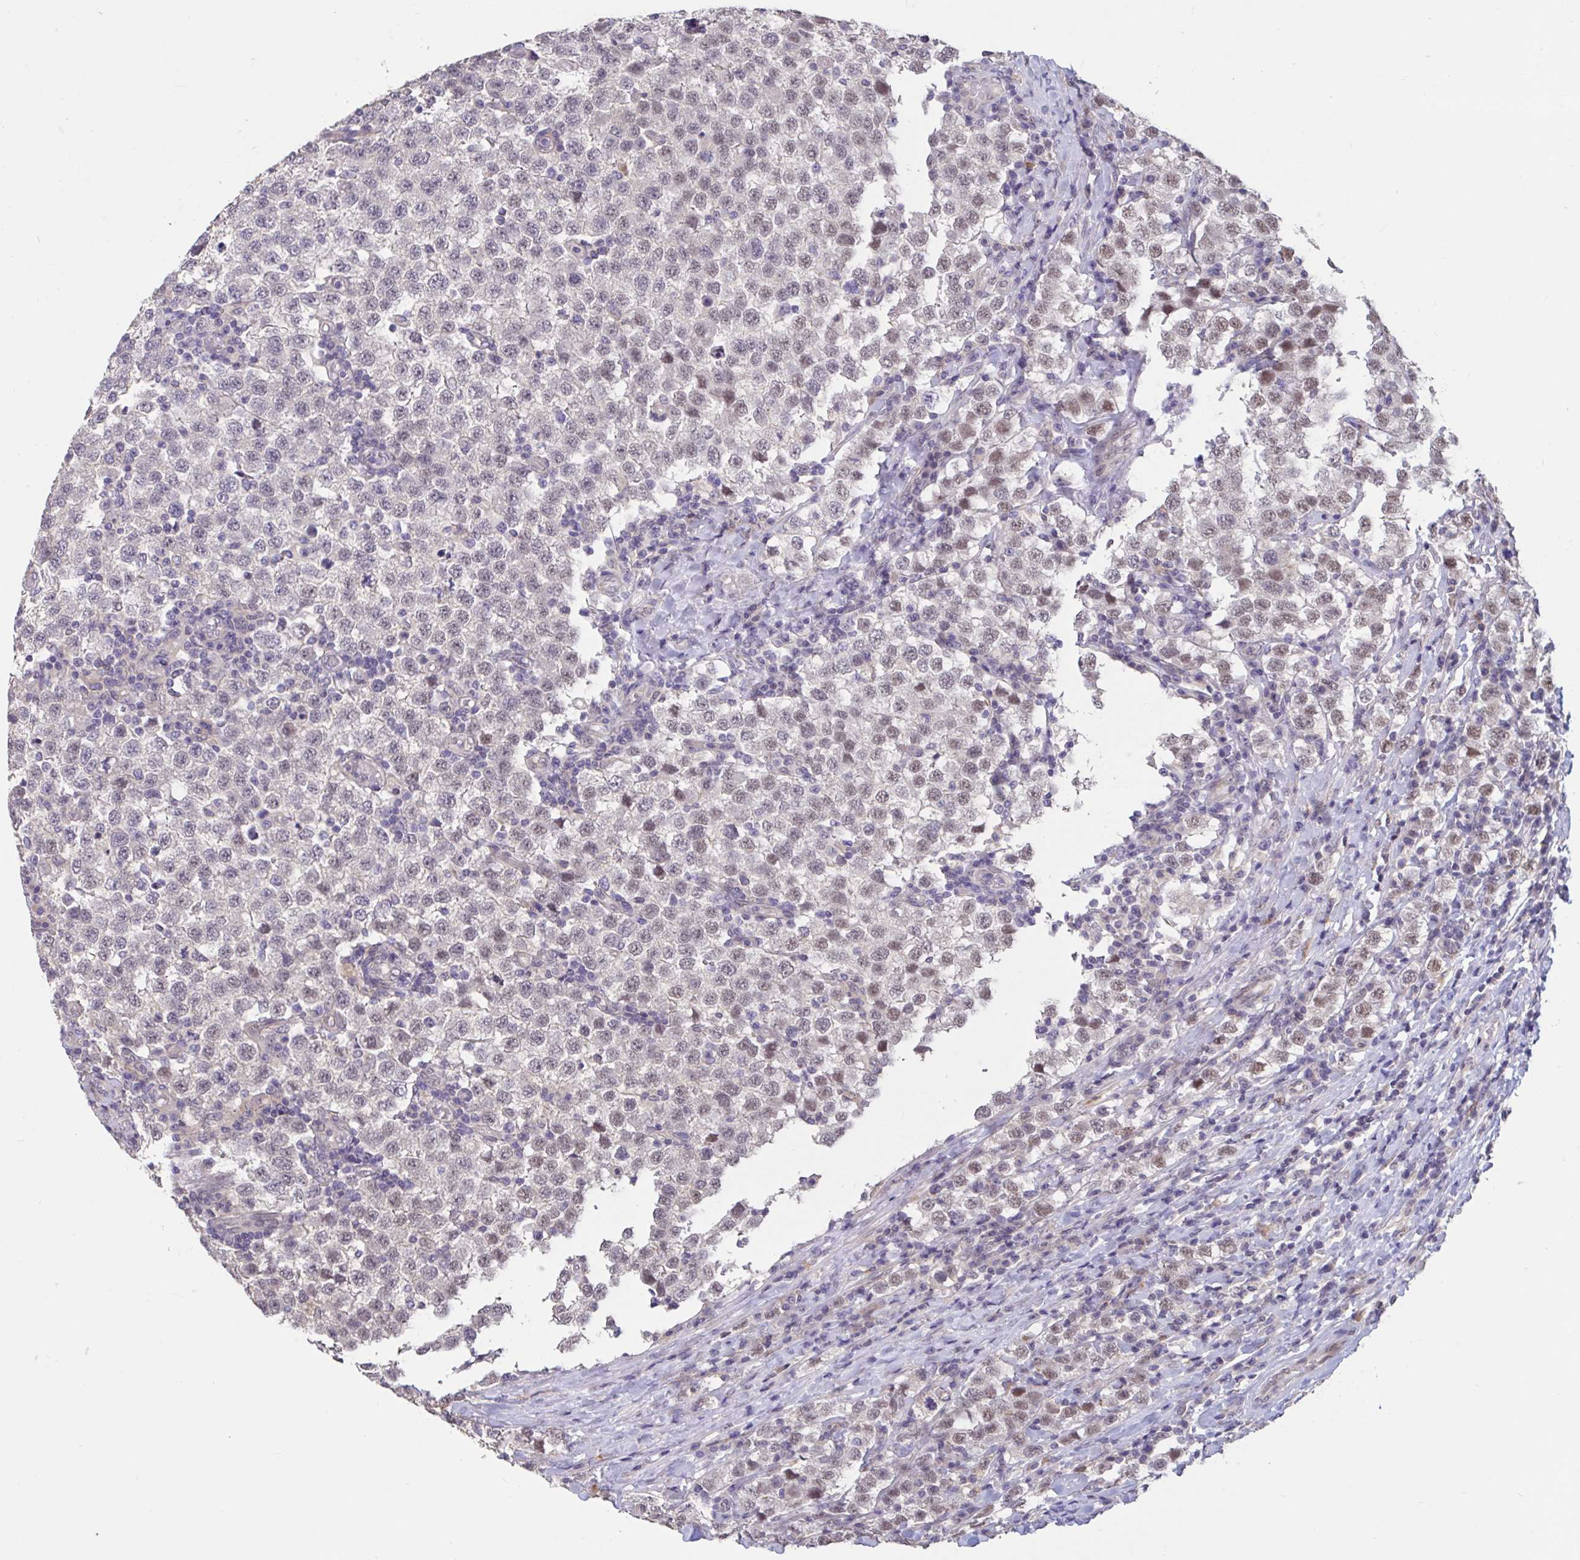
{"staining": {"intensity": "weak", "quantity": "<25%", "location": "nuclear"}, "tissue": "testis cancer", "cell_type": "Tumor cells", "image_type": "cancer", "snomed": [{"axis": "morphology", "description": "Seminoma, NOS"}, {"axis": "topography", "description": "Testis"}], "caption": "The image demonstrates no staining of tumor cells in seminoma (testis).", "gene": "DDX39A", "patient": {"sex": "male", "age": 34}}